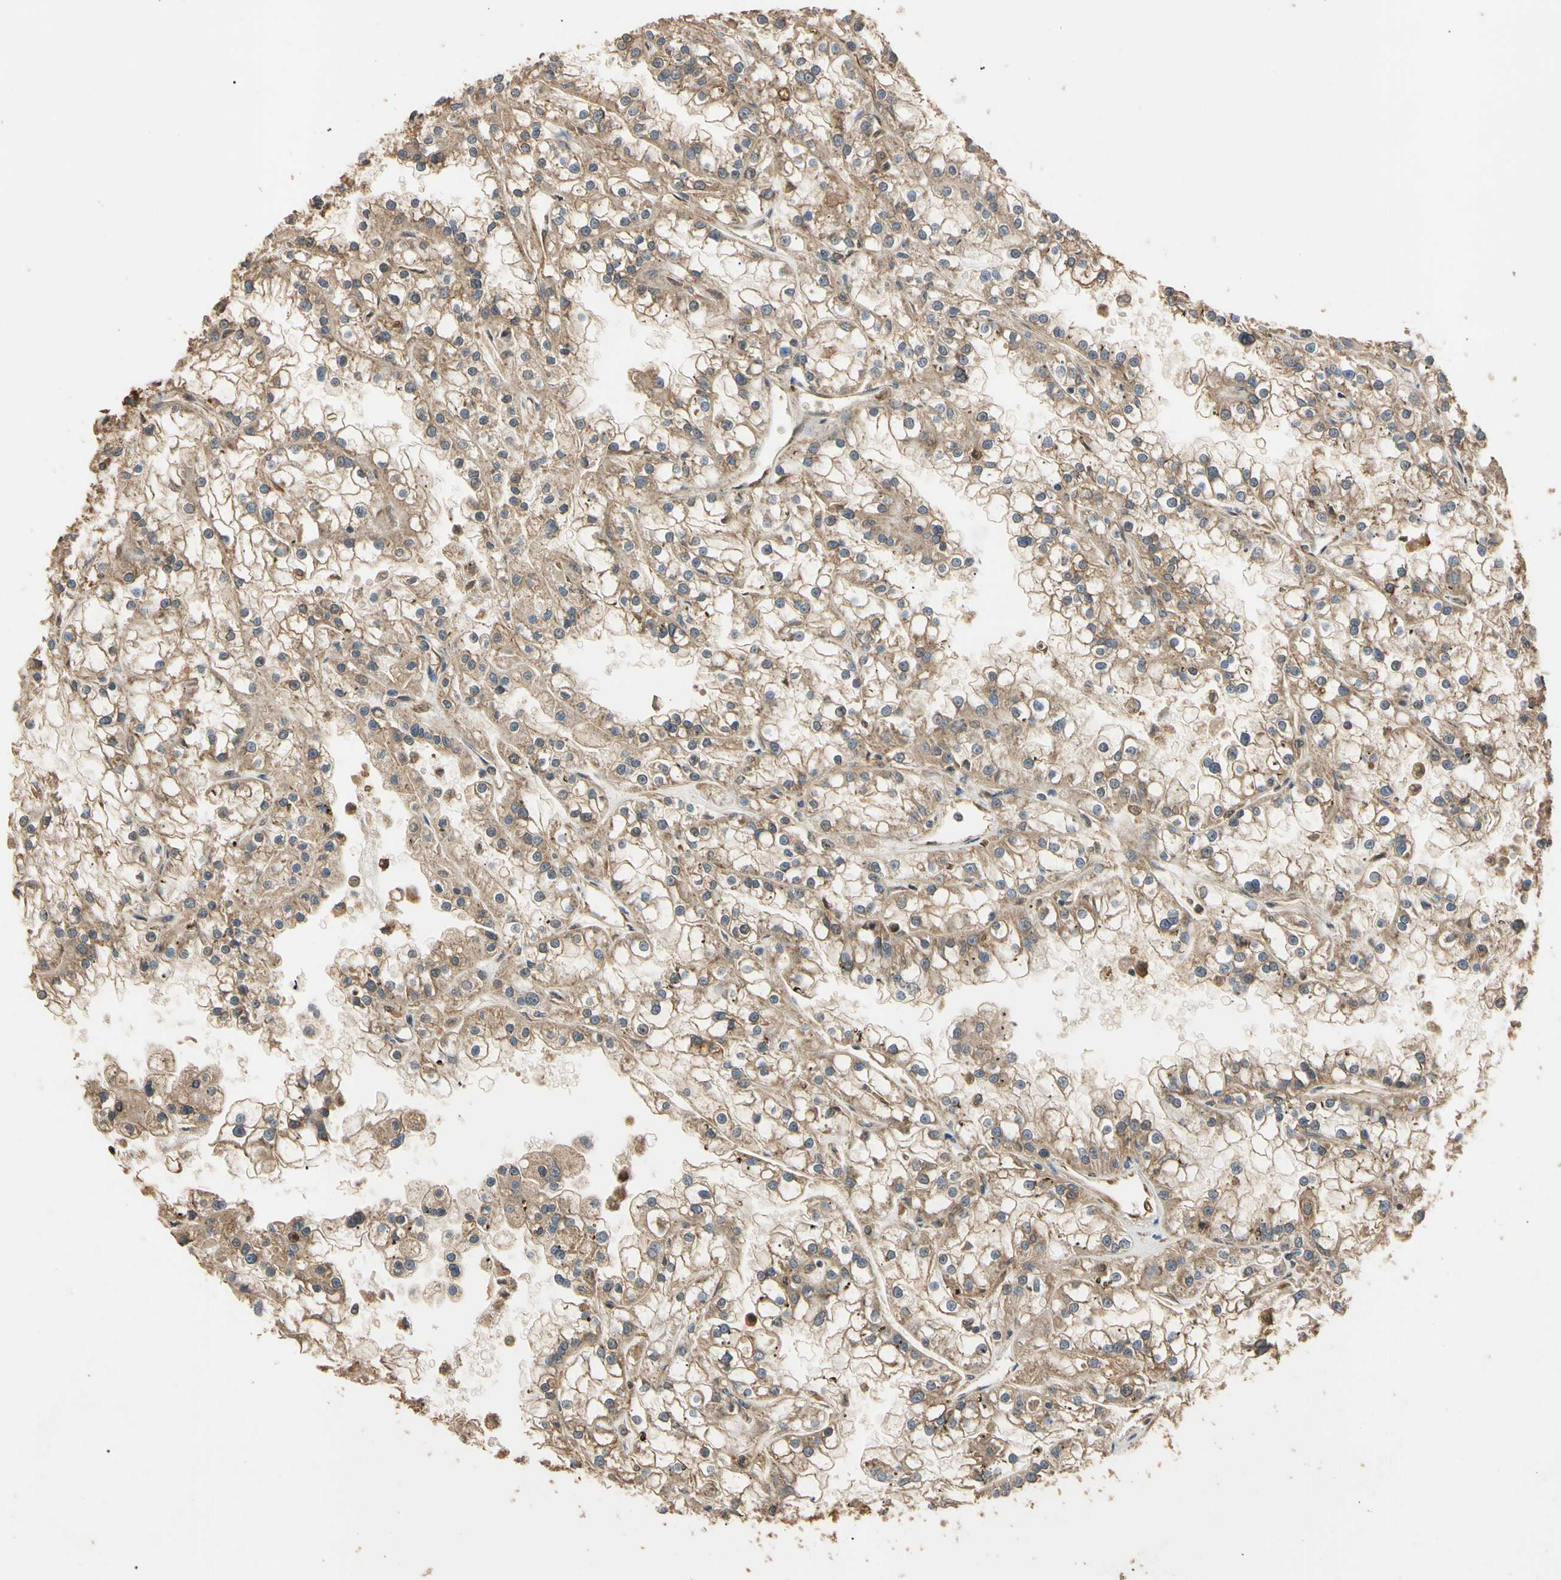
{"staining": {"intensity": "moderate", "quantity": ">75%", "location": "cytoplasmic/membranous"}, "tissue": "renal cancer", "cell_type": "Tumor cells", "image_type": "cancer", "snomed": [{"axis": "morphology", "description": "Adenocarcinoma, NOS"}, {"axis": "topography", "description": "Kidney"}], "caption": "Tumor cells reveal medium levels of moderate cytoplasmic/membranous expression in about >75% of cells in human adenocarcinoma (renal).", "gene": "MGRN1", "patient": {"sex": "female", "age": 52}}